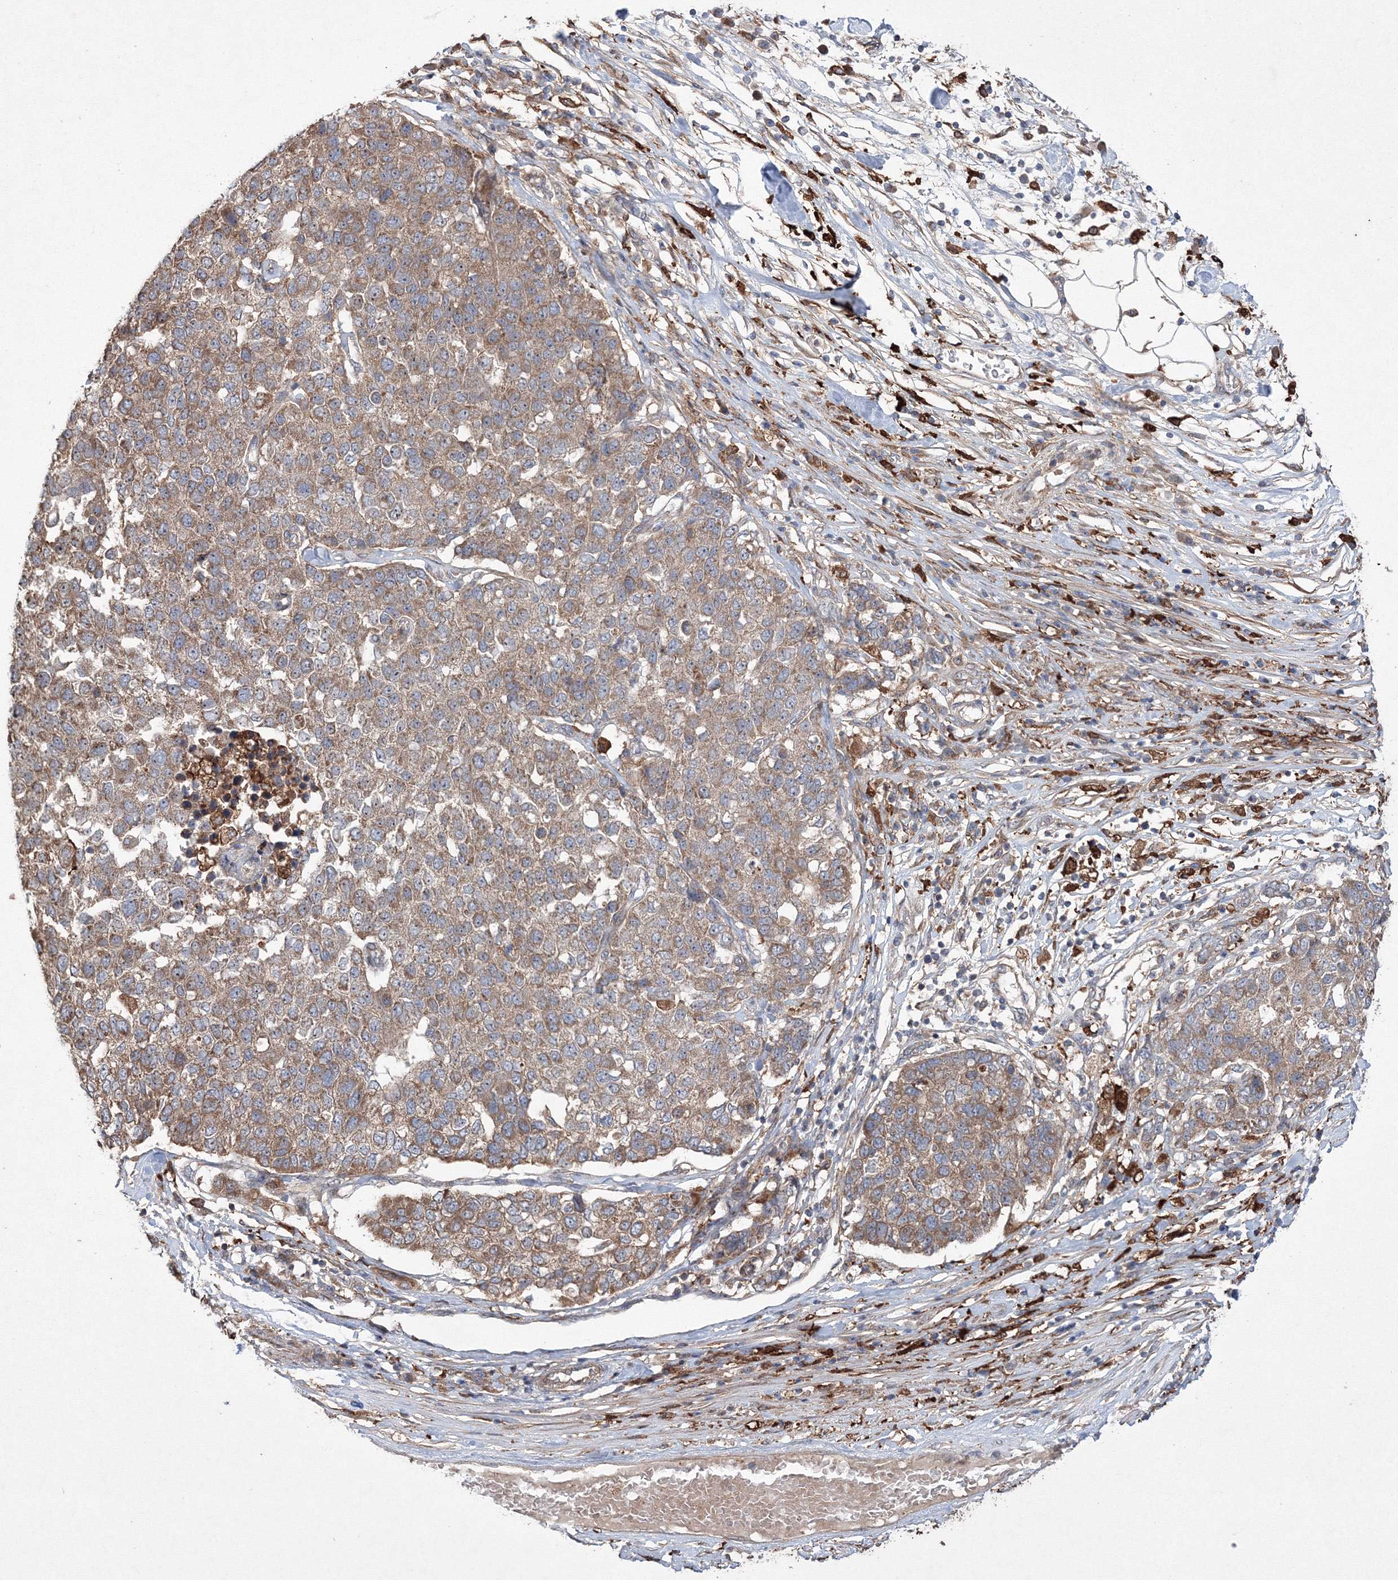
{"staining": {"intensity": "moderate", "quantity": ">75%", "location": "cytoplasmic/membranous"}, "tissue": "pancreatic cancer", "cell_type": "Tumor cells", "image_type": "cancer", "snomed": [{"axis": "morphology", "description": "Adenocarcinoma, NOS"}, {"axis": "topography", "description": "Pancreas"}], "caption": "Pancreatic adenocarcinoma stained with a protein marker displays moderate staining in tumor cells.", "gene": "RANBP3L", "patient": {"sex": "female", "age": 61}}